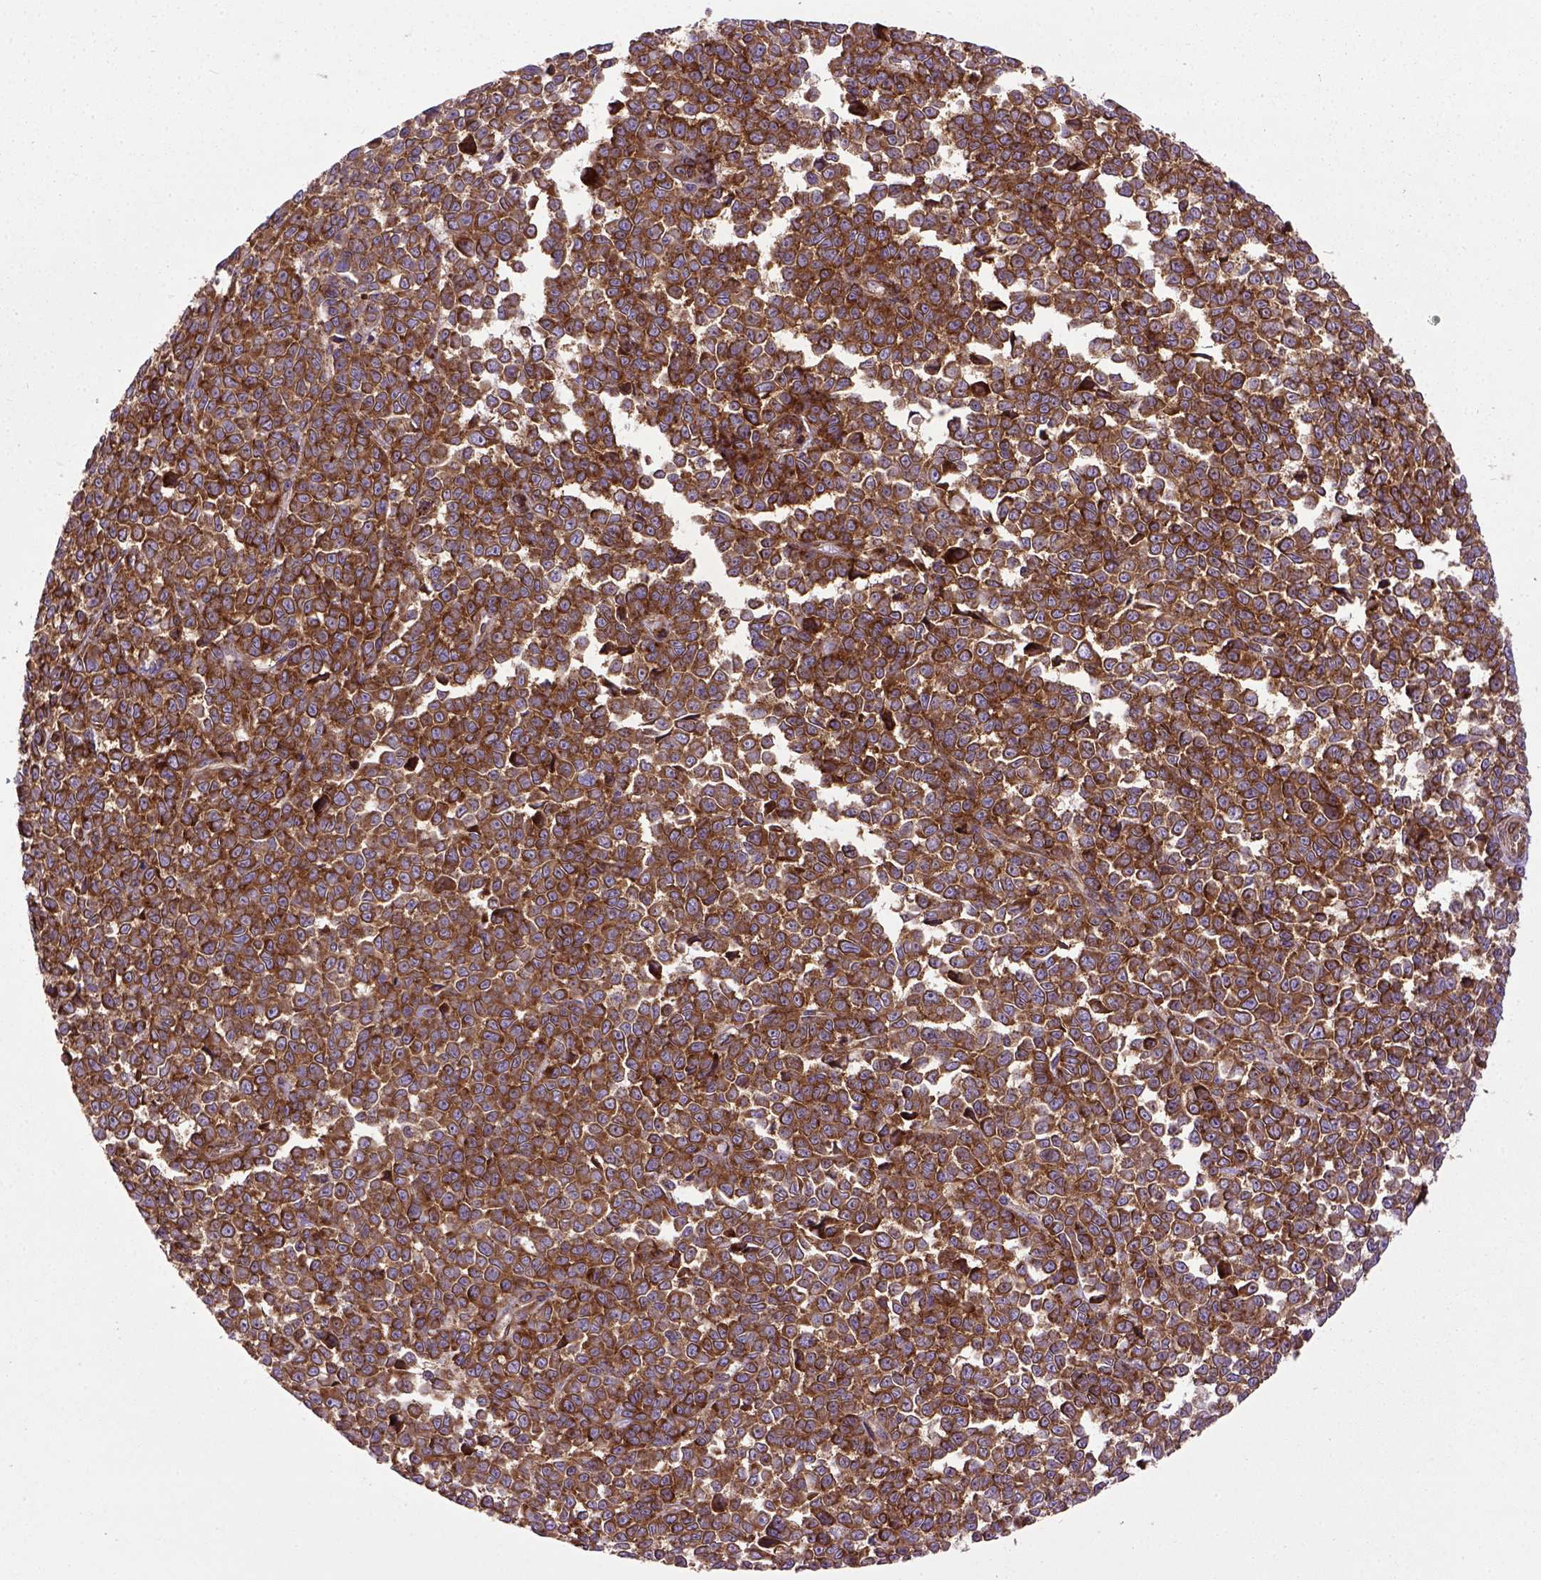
{"staining": {"intensity": "moderate", "quantity": ">75%", "location": "cytoplasmic/membranous"}, "tissue": "melanoma", "cell_type": "Tumor cells", "image_type": "cancer", "snomed": [{"axis": "morphology", "description": "Malignant melanoma, NOS"}, {"axis": "topography", "description": "Skin"}], "caption": "Immunohistochemistry image of melanoma stained for a protein (brown), which shows medium levels of moderate cytoplasmic/membranous expression in approximately >75% of tumor cells.", "gene": "CAPRIN1", "patient": {"sex": "female", "age": 95}}